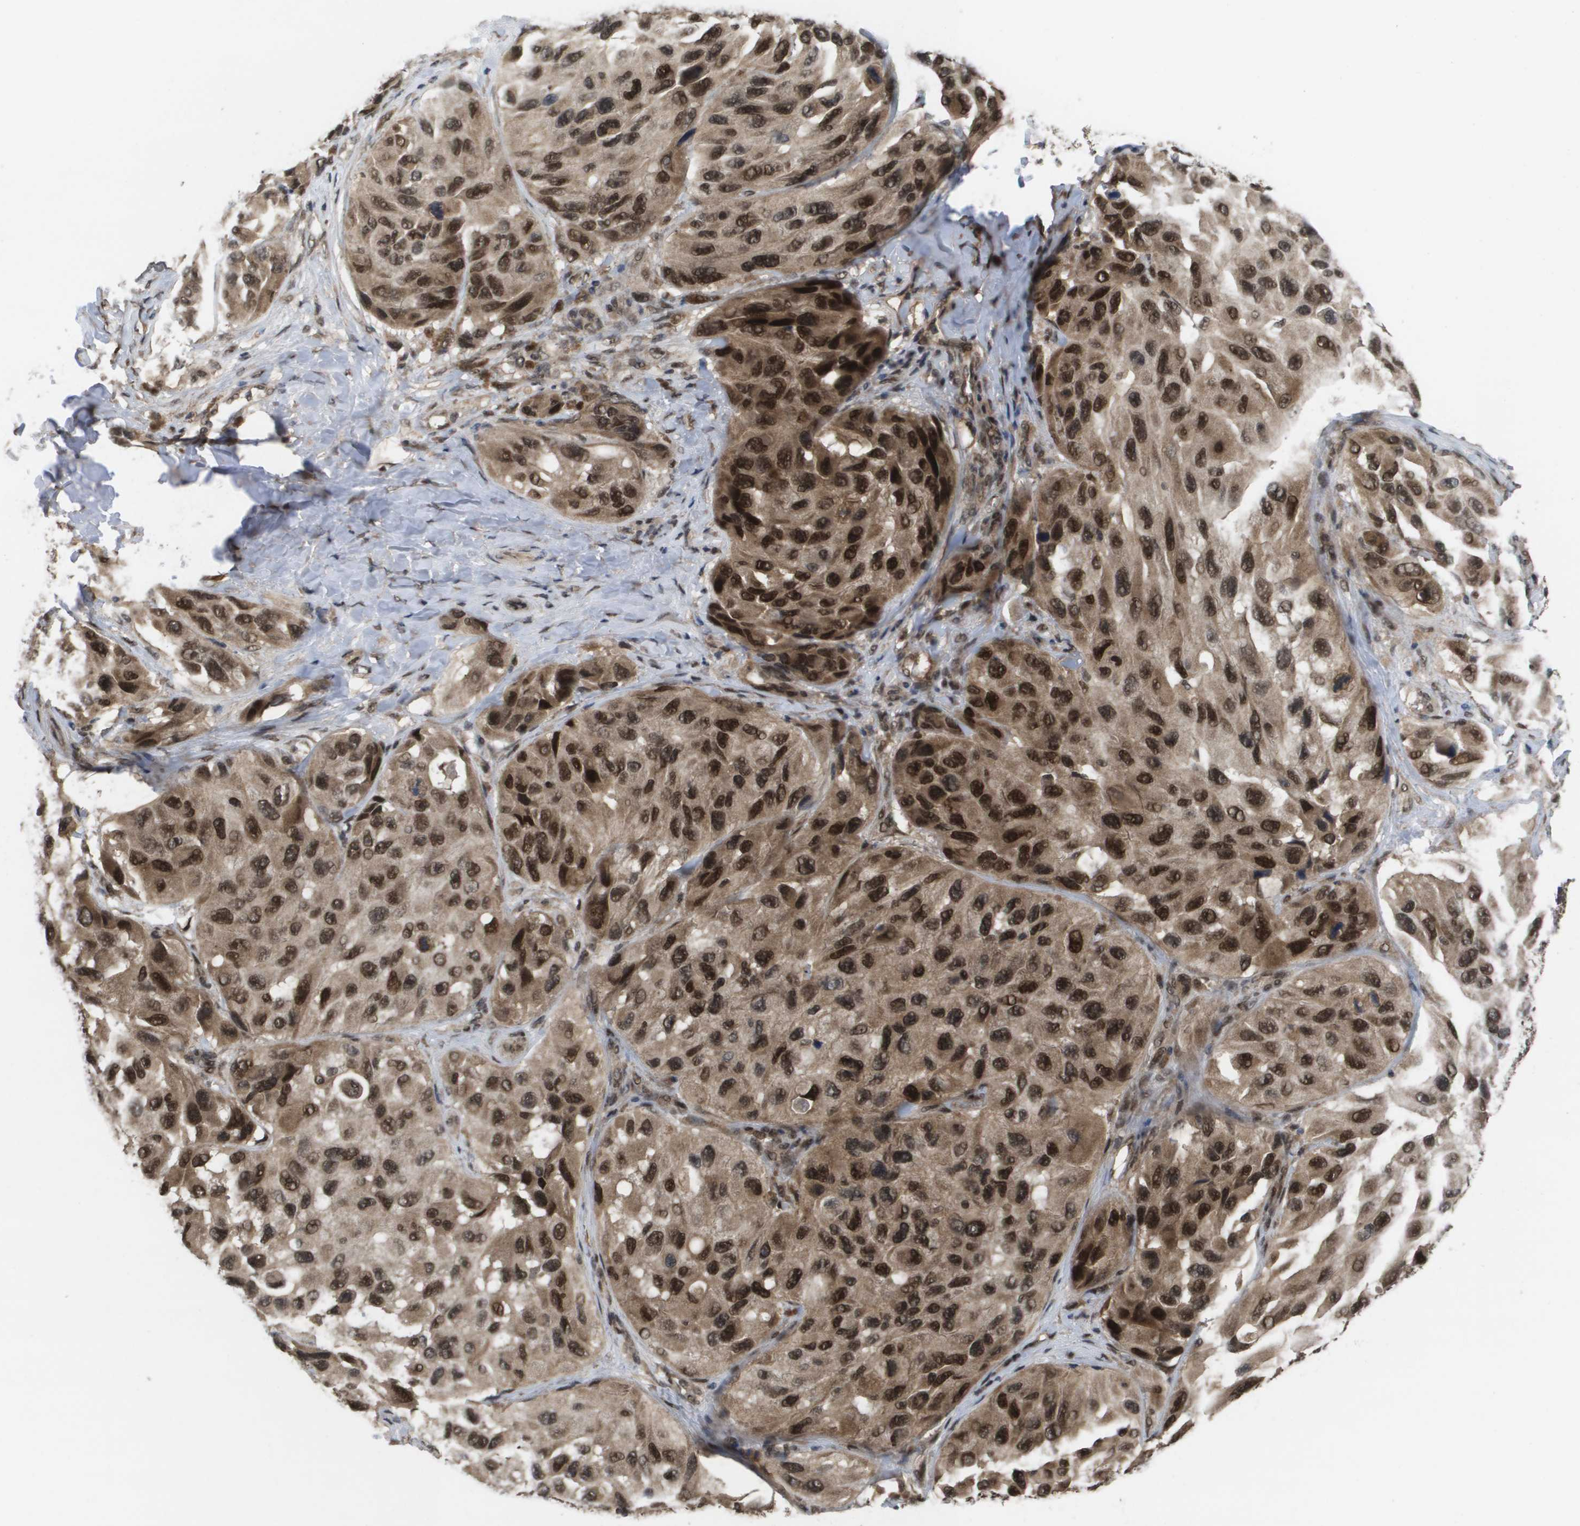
{"staining": {"intensity": "strong", "quantity": ">75%", "location": "cytoplasmic/membranous,nuclear"}, "tissue": "melanoma", "cell_type": "Tumor cells", "image_type": "cancer", "snomed": [{"axis": "morphology", "description": "Malignant melanoma, NOS"}, {"axis": "topography", "description": "Skin"}], "caption": "IHC image of neoplastic tissue: human melanoma stained using IHC reveals high levels of strong protein expression localized specifically in the cytoplasmic/membranous and nuclear of tumor cells, appearing as a cytoplasmic/membranous and nuclear brown color.", "gene": "AMBRA1", "patient": {"sex": "female", "age": 73}}